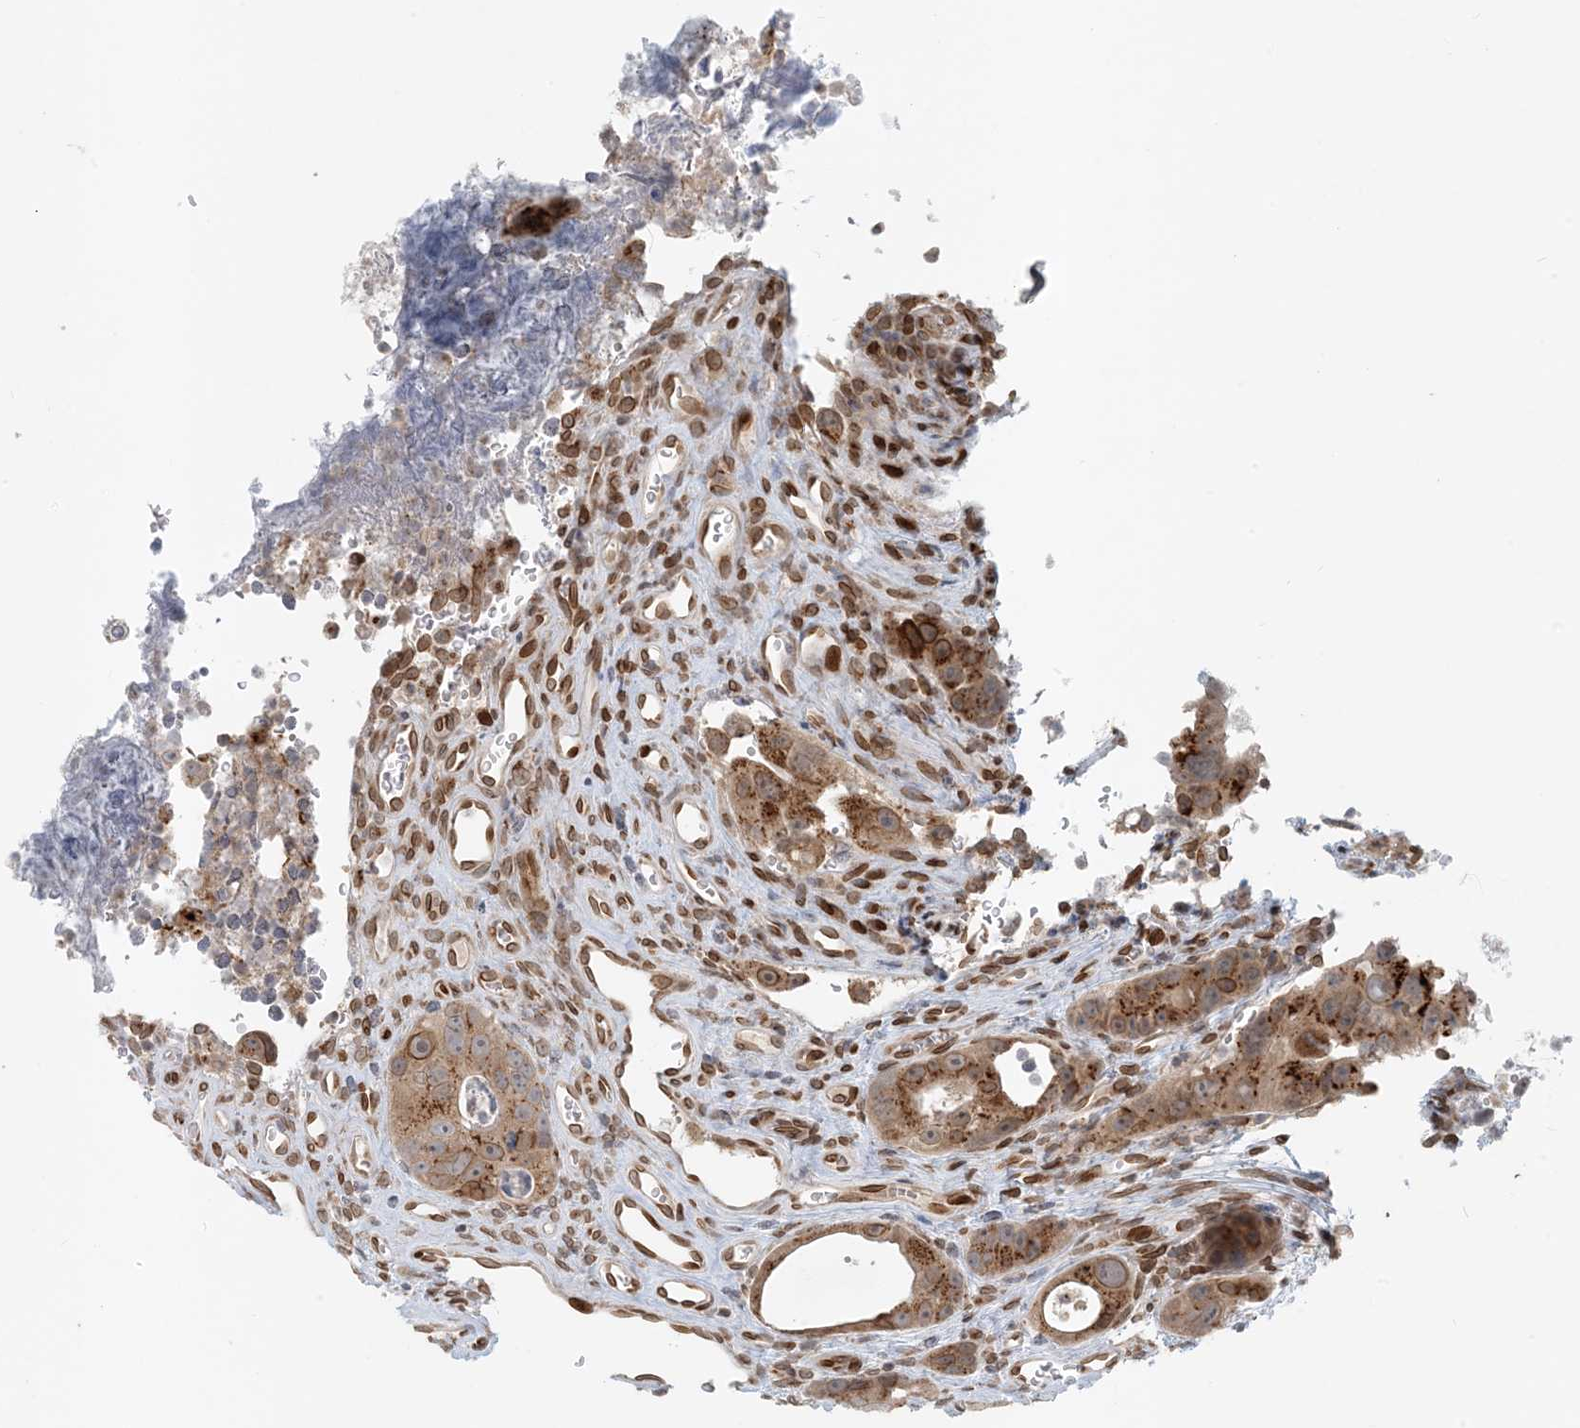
{"staining": {"intensity": "moderate", "quantity": ">75%", "location": "cytoplasmic/membranous"}, "tissue": "colorectal cancer", "cell_type": "Tumor cells", "image_type": "cancer", "snomed": [{"axis": "morphology", "description": "Adenocarcinoma, NOS"}, {"axis": "topography", "description": "Rectum"}], "caption": "The immunohistochemical stain shows moderate cytoplasmic/membranous expression in tumor cells of adenocarcinoma (colorectal) tissue.", "gene": "SLC35A2", "patient": {"sex": "male", "age": 59}}